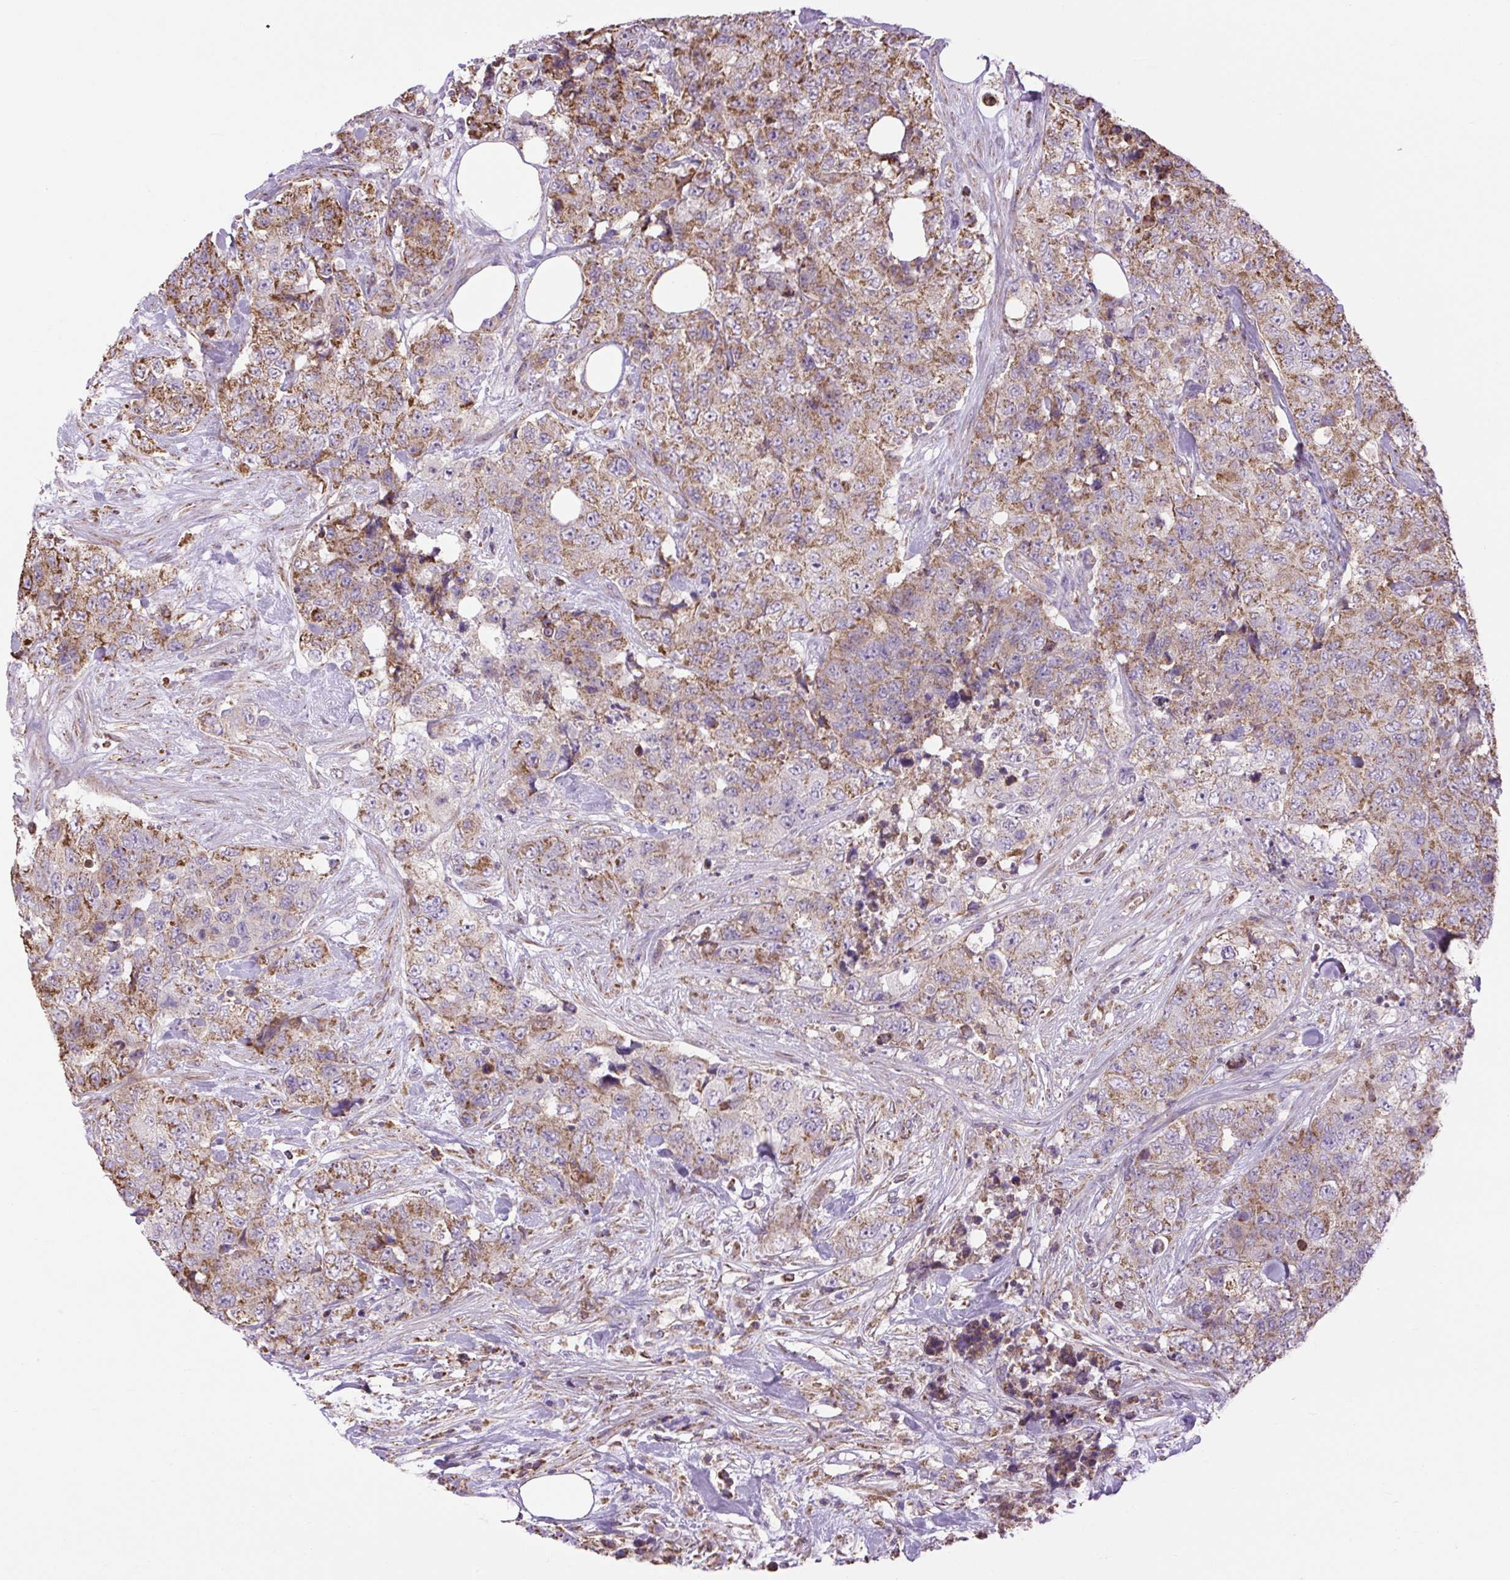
{"staining": {"intensity": "moderate", "quantity": ">75%", "location": "cytoplasmic/membranous"}, "tissue": "urothelial cancer", "cell_type": "Tumor cells", "image_type": "cancer", "snomed": [{"axis": "morphology", "description": "Urothelial carcinoma, High grade"}, {"axis": "topography", "description": "Urinary bladder"}], "caption": "High-grade urothelial carcinoma stained for a protein (brown) shows moderate cytoplasmic/membranous positive staining in about >75% of tumor cells.", "gene": "PLCG1", "patient": {"sex": "female", "age": 78}}